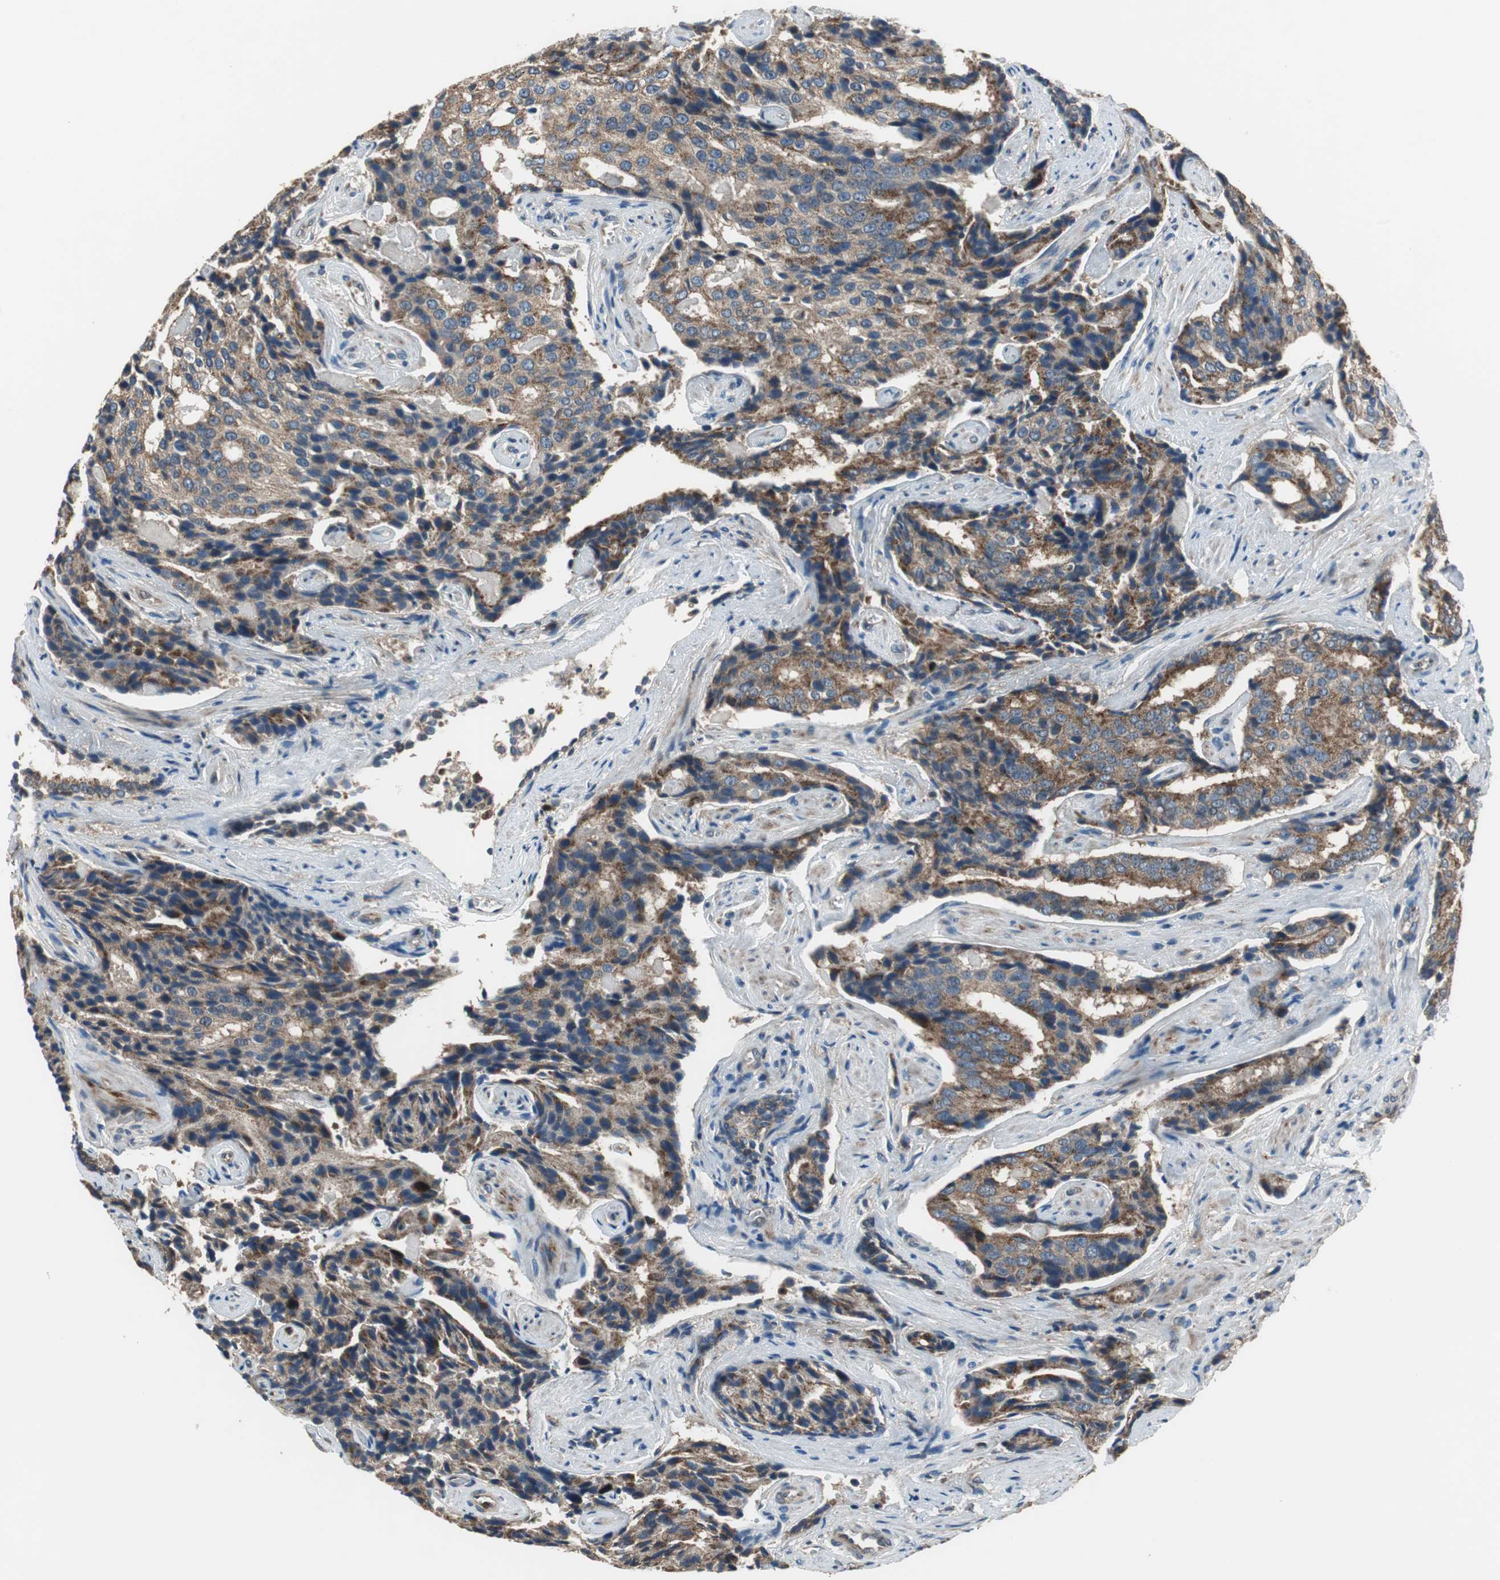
{"staining": {"intensity": "moderate", "quantity": ">75%", "location": "cytoplasmic/membranous"}, "tissue": "prostate cancer", "cell_type": "Tumor cells", "image_type": "cancer", "snomed": [{"axis": "morphology", "description": "Adenocarcinoma, High grade"}, {"axis": "topography", "description": "Prostate"}], "caption": "High-grade adenocarcinoma (prostate) stained for a protein (brown) exhibits moderate cytoplasmic/membranous positive staining in about >75% of tumor cells.", "gene": "PI4KB", "patient": {"sex": "male", "age": 58}}